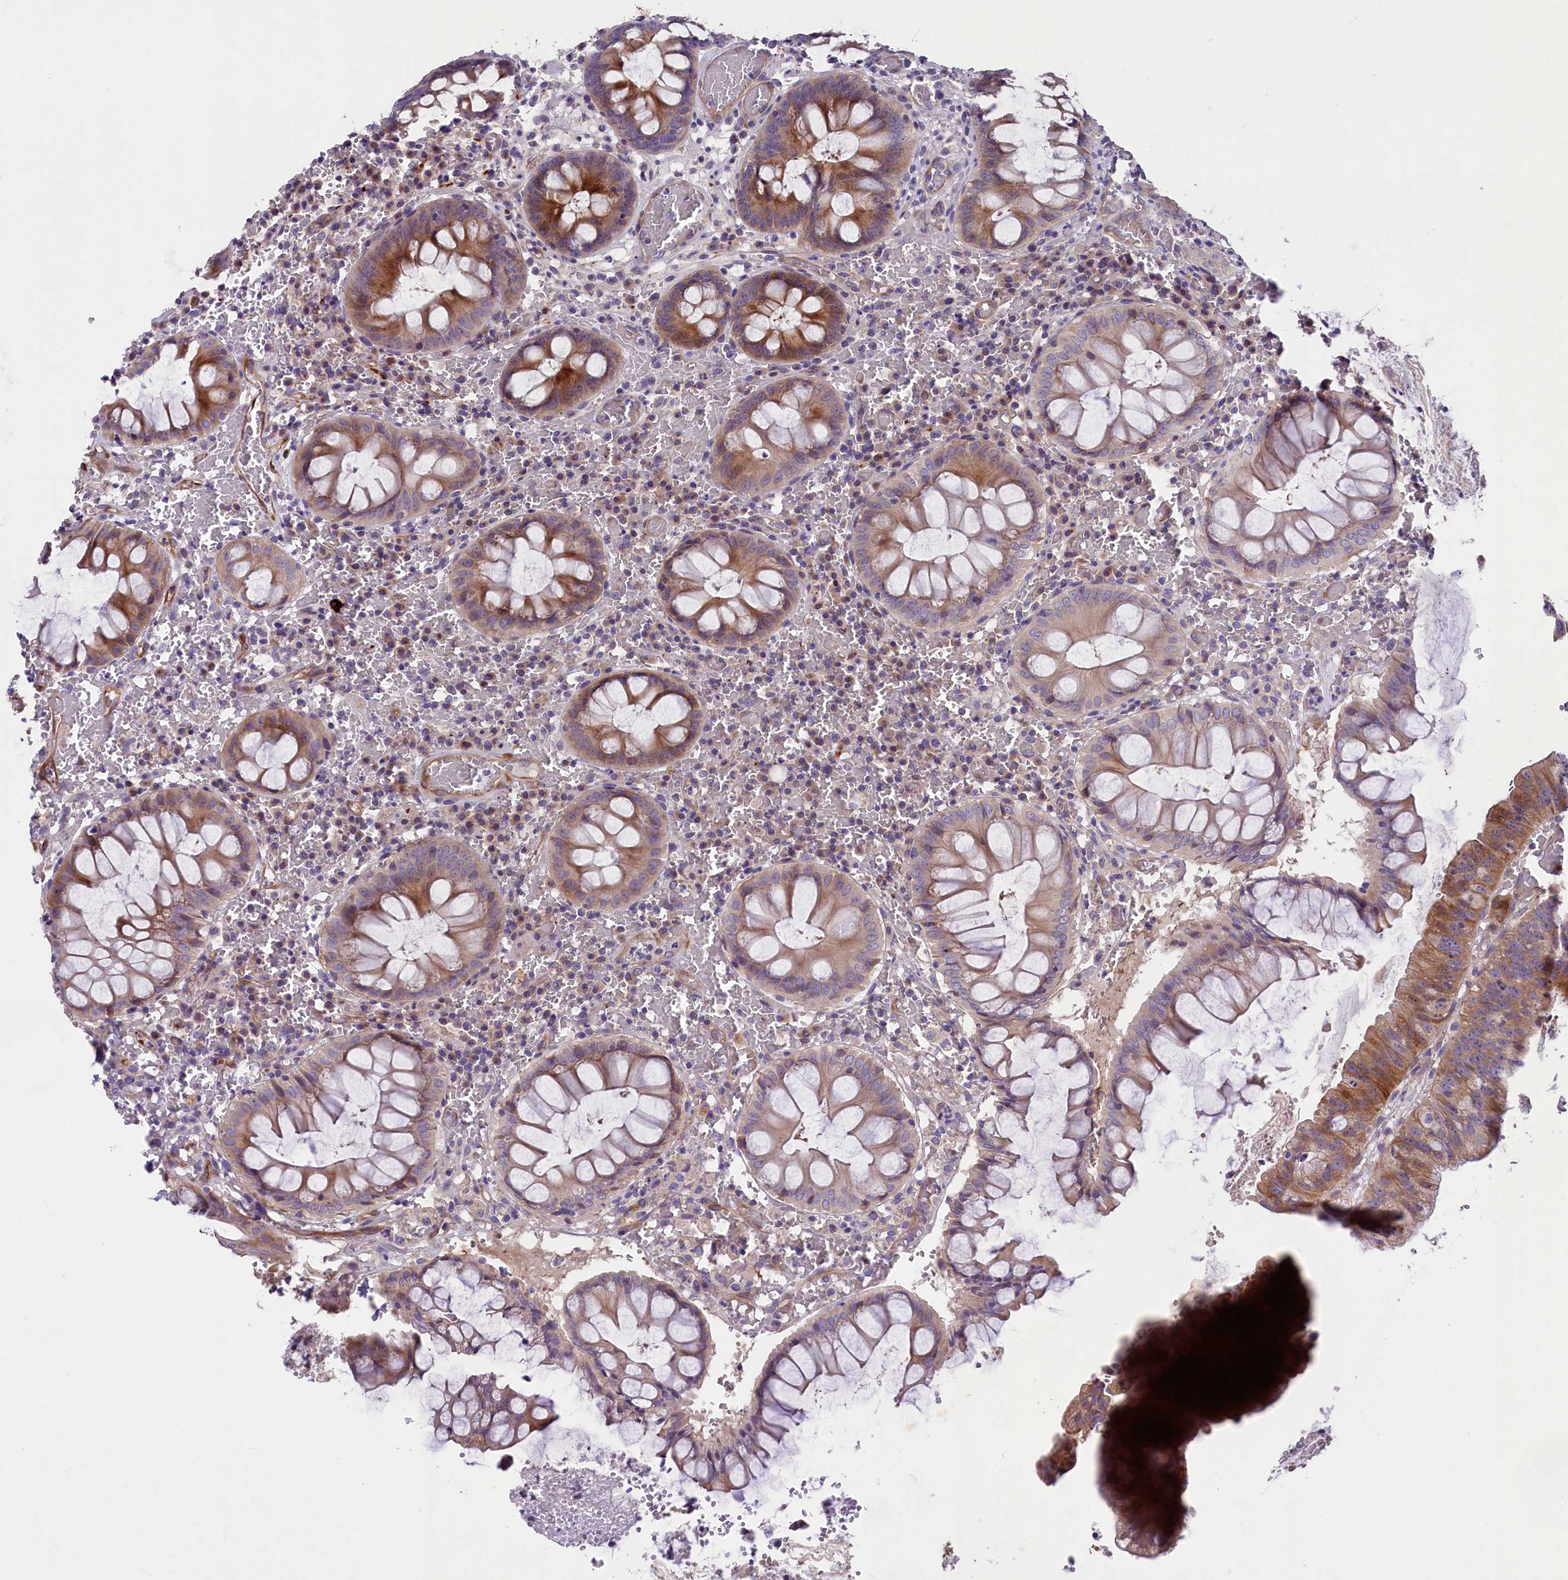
{"staining": {"intensity": "moderate", "quantity": ">75%", "location": "cytoplasmic/membranous"}, "tissue": "colorectal cancer", "cell_type": "Tumor cells", "image_type": "cancer", "snomed": [{"axis": "morphology", "description": "Adenocarcinoma, NOS"}, {"axis": "topography", "description": "Rectum"}], "caption": "The photomicrograph exhibits staining of colorectal adenocarcinoma, revealing moderate cytoplasmic/membranous protein positivity (brown color) within tumor cells.", "gene": "CD99L2", "patient": {"sex": "female", "age": 77}}